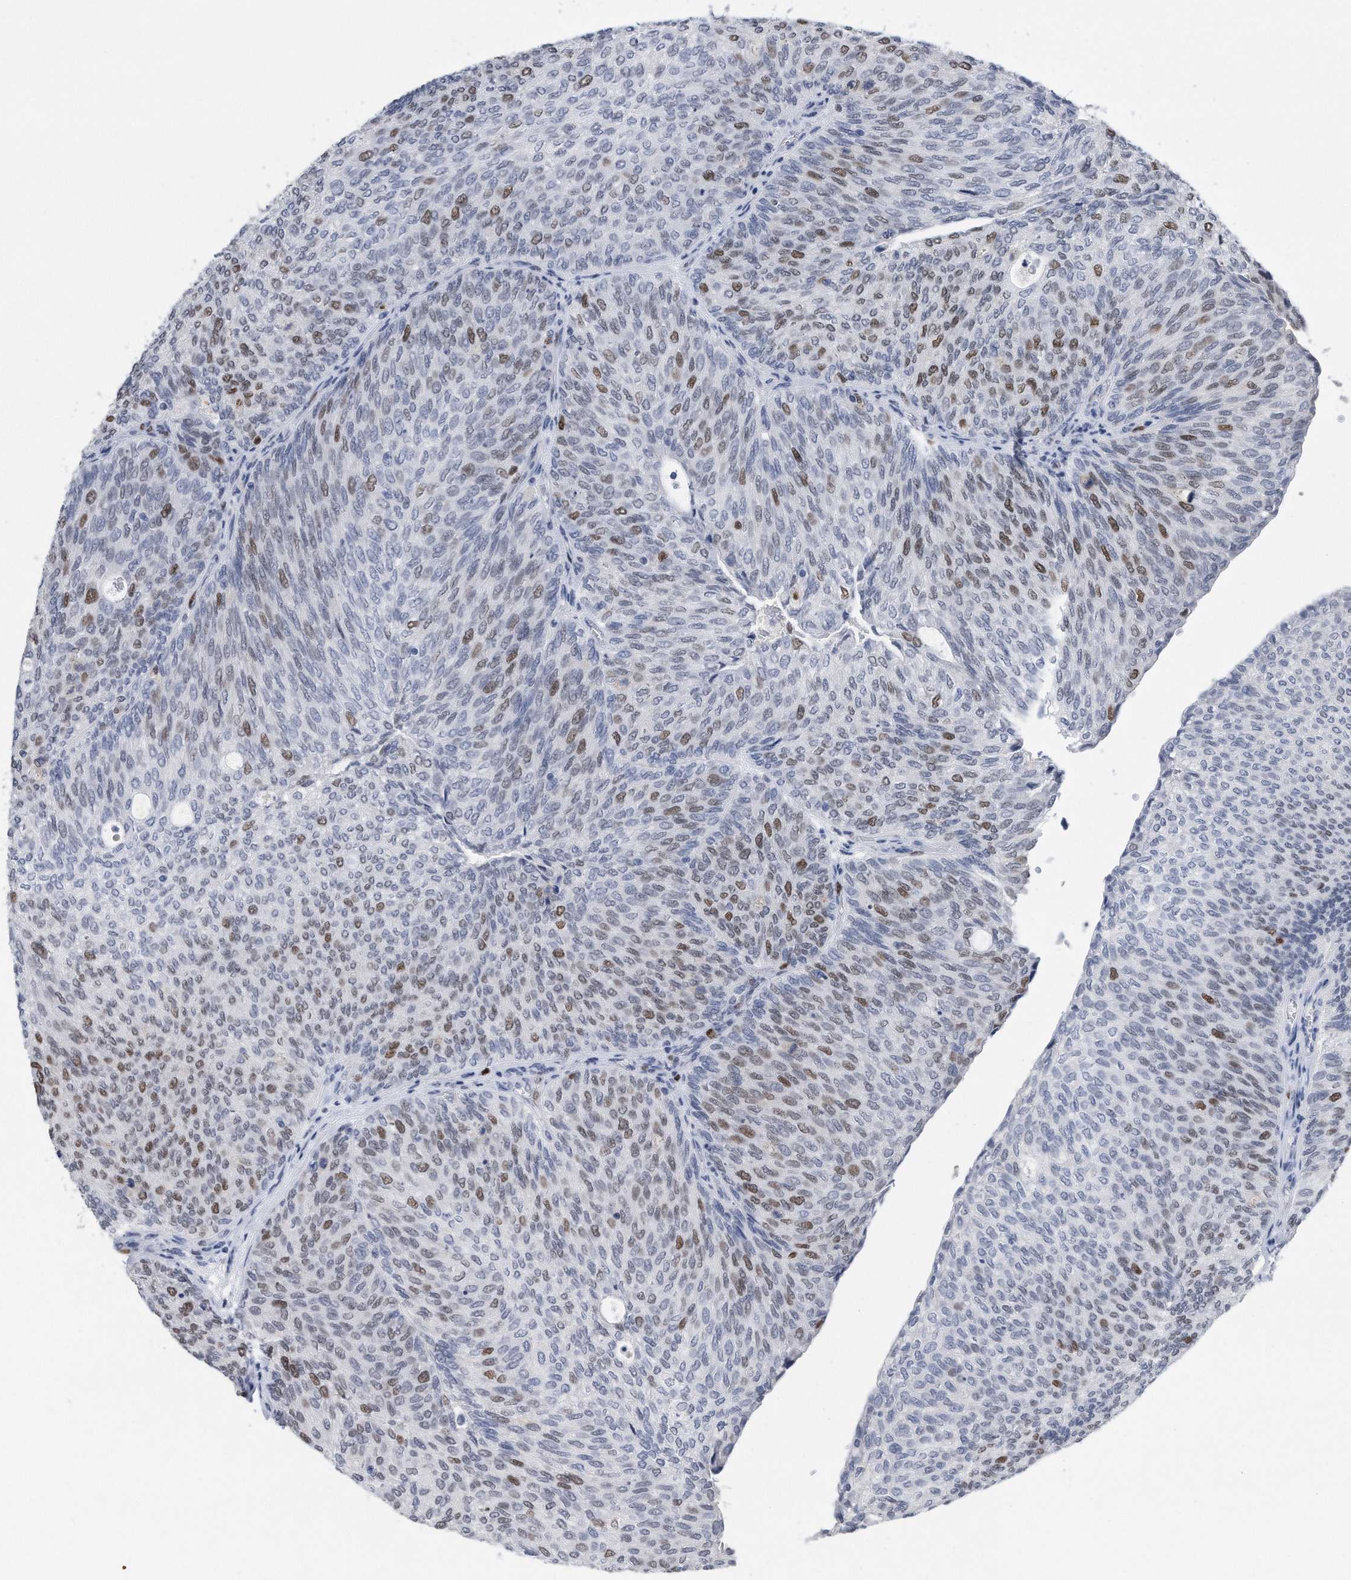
{"staining": {"intensity": "moderate", "quantity": "<25%", "location": "nuclear"}, "tissue": "urothelial cancer", "cell_type": "Tumor cells", "image_type": "cancer", "snomed": [{"axis": "morphology", "description": "Urothelial carcinoma, Low grade"}, {"axis": "topography", "description": "Urinary bladder"}], "caption": "DAB (3,3'-diaminobenzidine) immunohistochemical staining of human low-grade urothelial carcinoma reveals moderate nuclear protein positivity in about <25% of tumor cells.", "gene": "PCNA", "patient": {"sex": "female", "age": 79}}